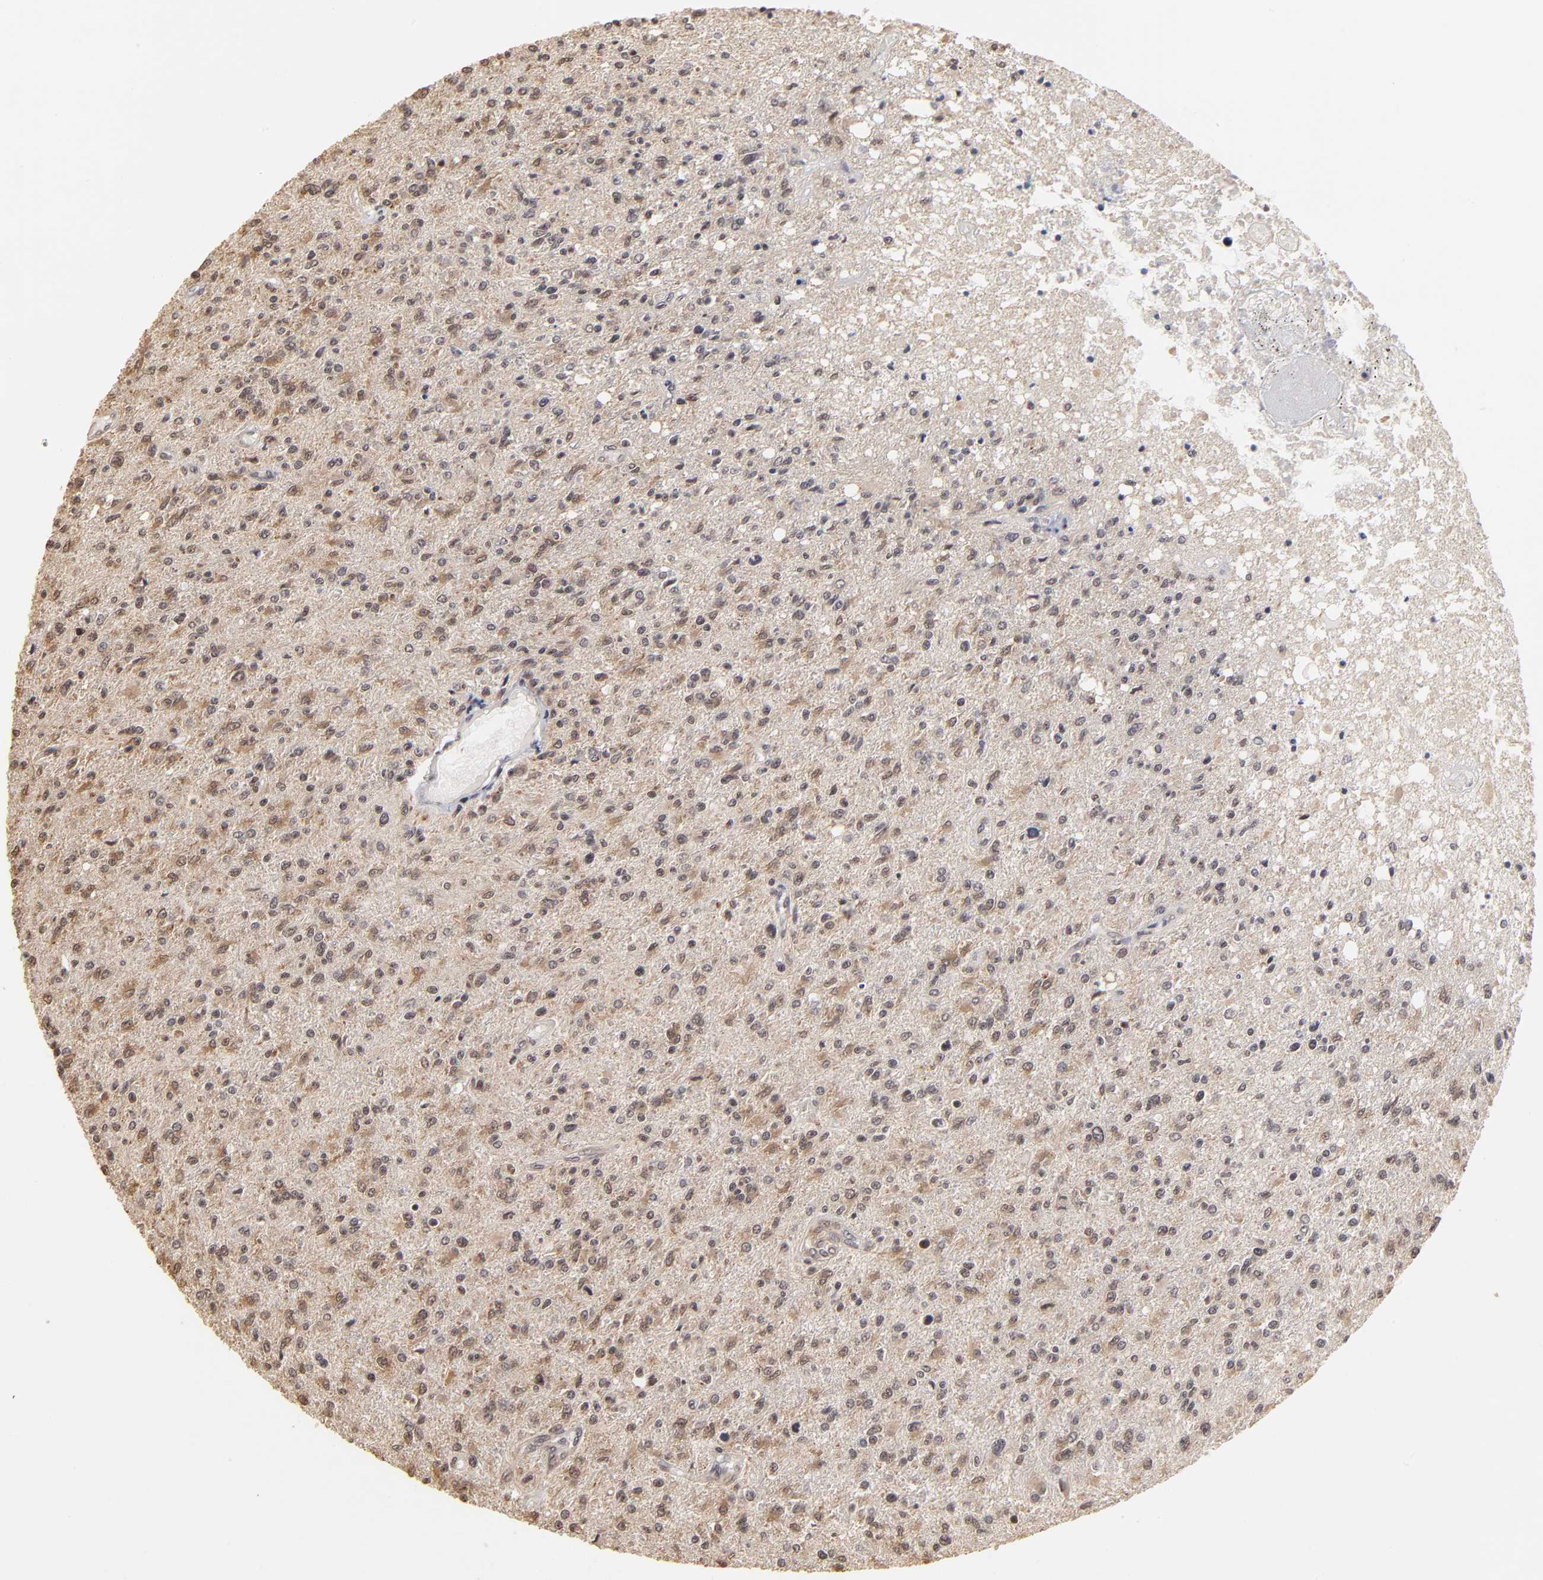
{"staining": {"intensity": "weak", "quantity": "25%-75%", "location": "nuclear"}, "tissue": "glioma", "cell_type": "Tumor cells", "image_type": "cancer", "snomed": [{"axis": "morphology", "description": "Glioma, malignant, High grade"}, {"axis": "topography", "description": "Cerebral cortex"}], "caption": "Weak nuclear expression for a protein is appreciated in approximately 25%-75% of tumor cells of malignant glioma (high-grade) using immunohistochemistry (IHC).", "gene": "BRPF1", "patient": {"sex": "male", "age": 76}}